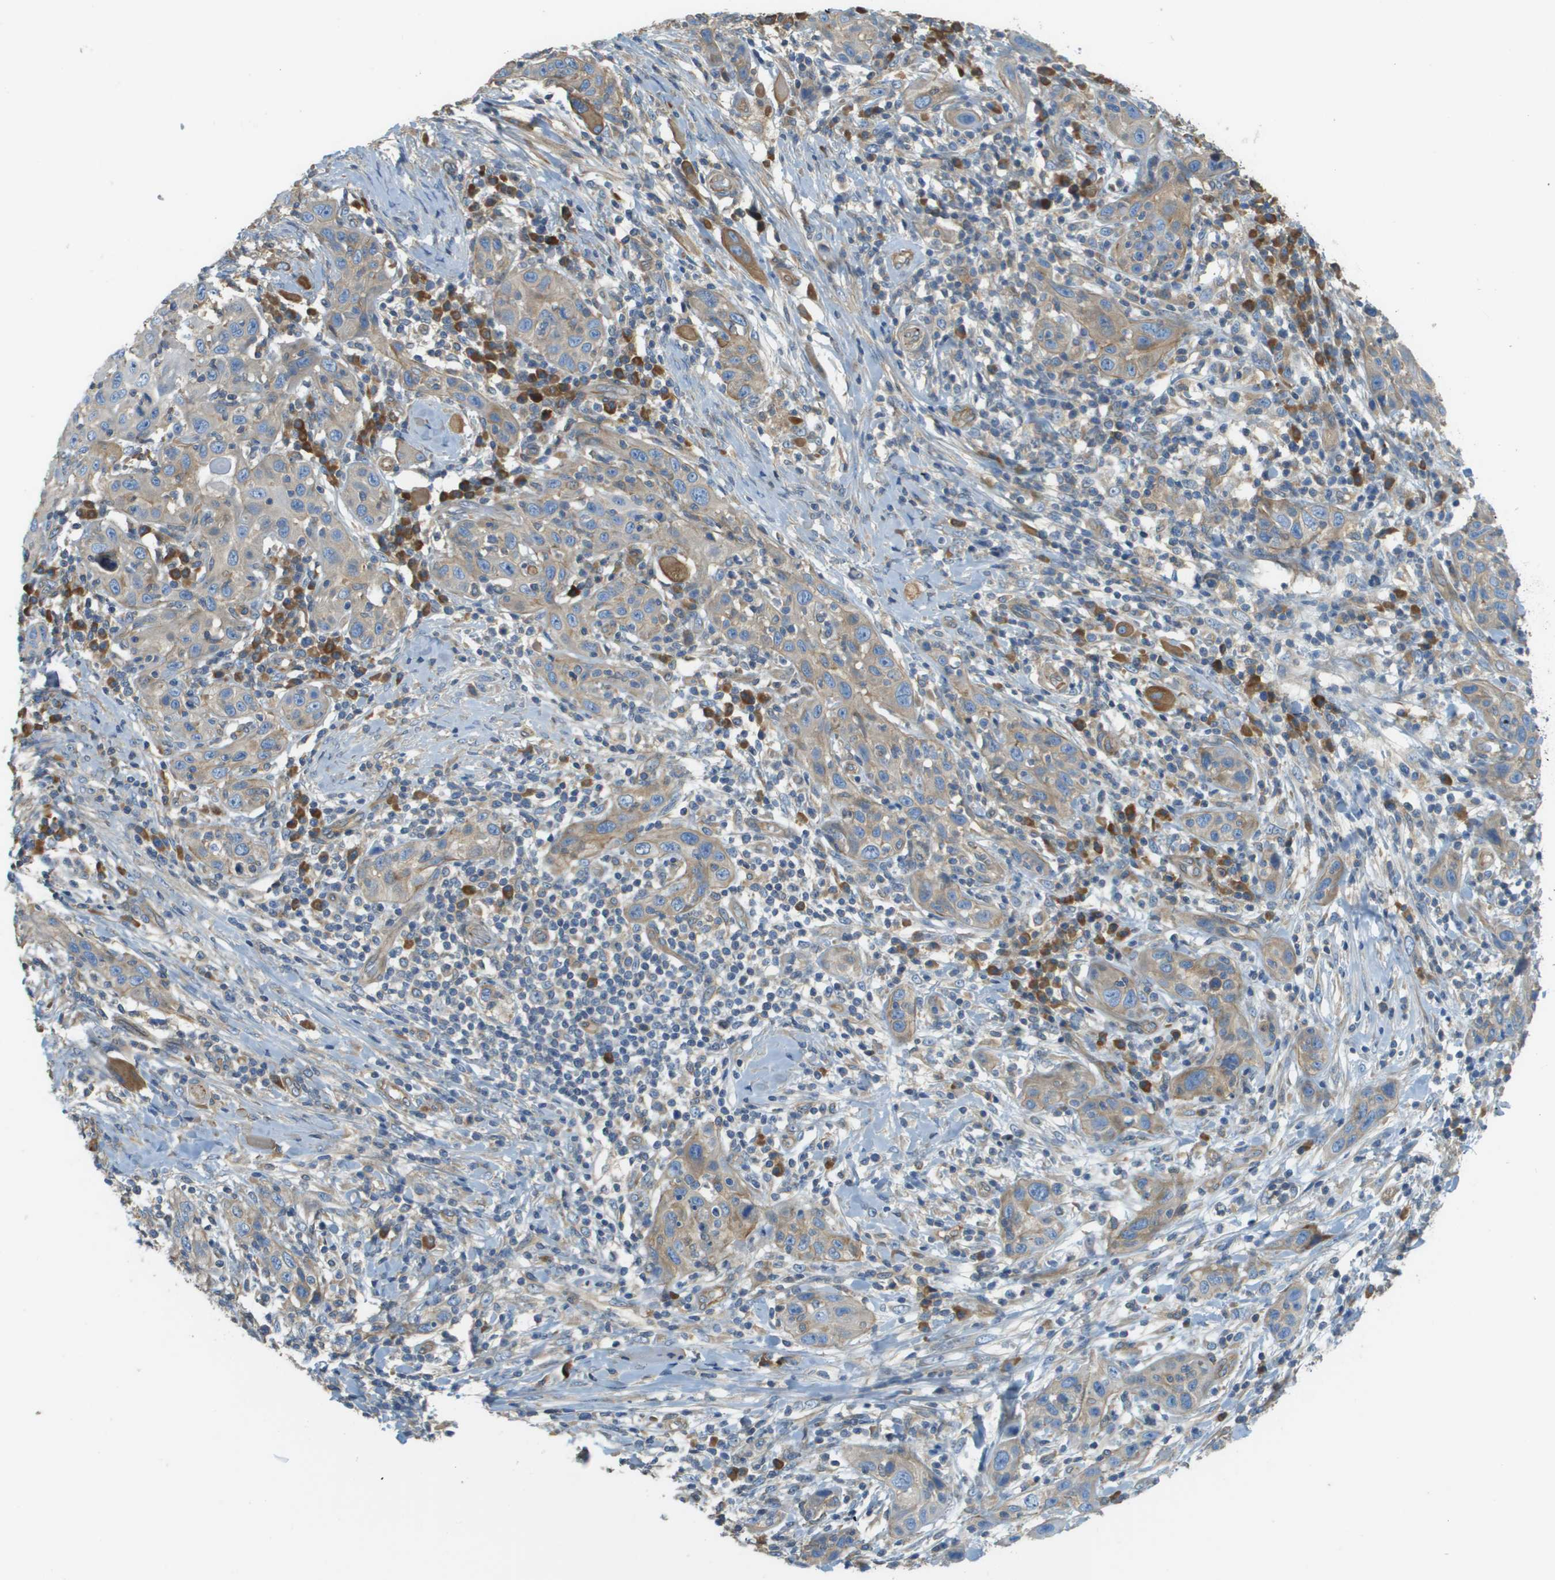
{"staining": {"intensity": "weak", "quantity": "25%-75%", "location": "cytoplasmic/membranous"}, "tissue": "skin cancer", "cell_type": "Tumor cells", "image_type": "cancer", "snomed": [{"axis": "morphology", "description": "Squamous cell carcinoma, NOS"}, {"axis": "topography", "description": "Skin"}], "caption": "A low amount of weak cytoplasmic/membranous positivity is present in approximately 25%-75% of tumor cells in skin cancer tissue. The staining was performed using DAB (3,3'-diaminobenzidine) to visualize the protein expression in brown, while the nuclei were stained in blue with hematoxylin (Magnification: 20x).", "gene": "DNAJB11", "patient": {"sex": "female", "age": 88}}